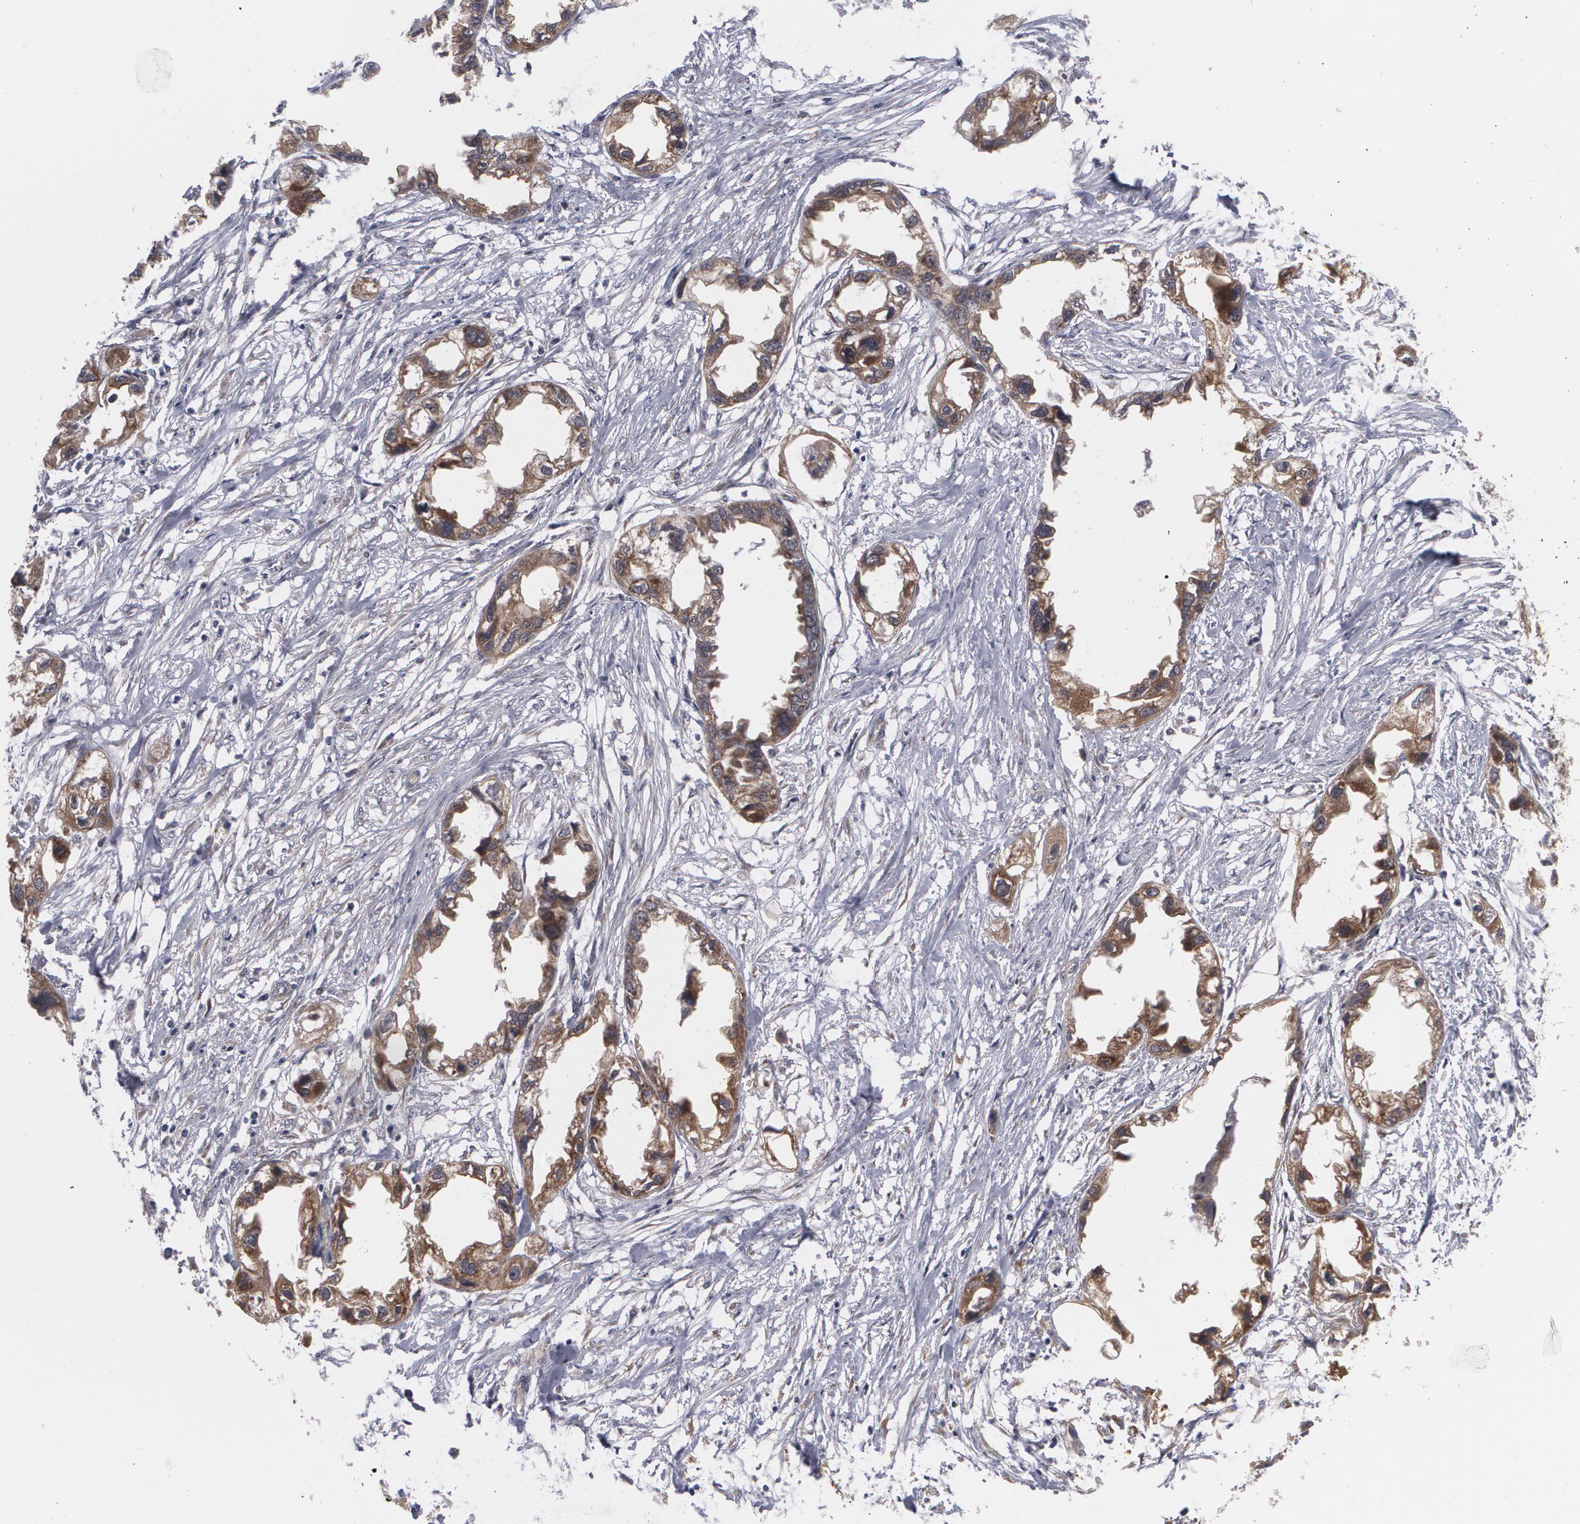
{"staining": {"intensity": "moderate", "quantity": ">75%", "location": "cytoplasmic/membranous"}, "tissue": "endometrial cancer", "cell_type": "Tumor cells", "image_type": "cancer", "snomed": [{"axis": "morphology", "description": "Adenocarcinoma, NOS"}, {"axis": "topography", "description": "Endometrium"}], "caption": "Moderate cytoplasmic/membranous expression is present in approximately >75% of tumor cells in endometrial adenocarcinoma. The staining is performed using DAB (3,3'-diaminobenzidine) brown chromogen to label protein expression. The nuclei are counter-stained blue using hematoxylin.", "gene": "BMP6", "patient": {"sex": "female", "age": 67}}